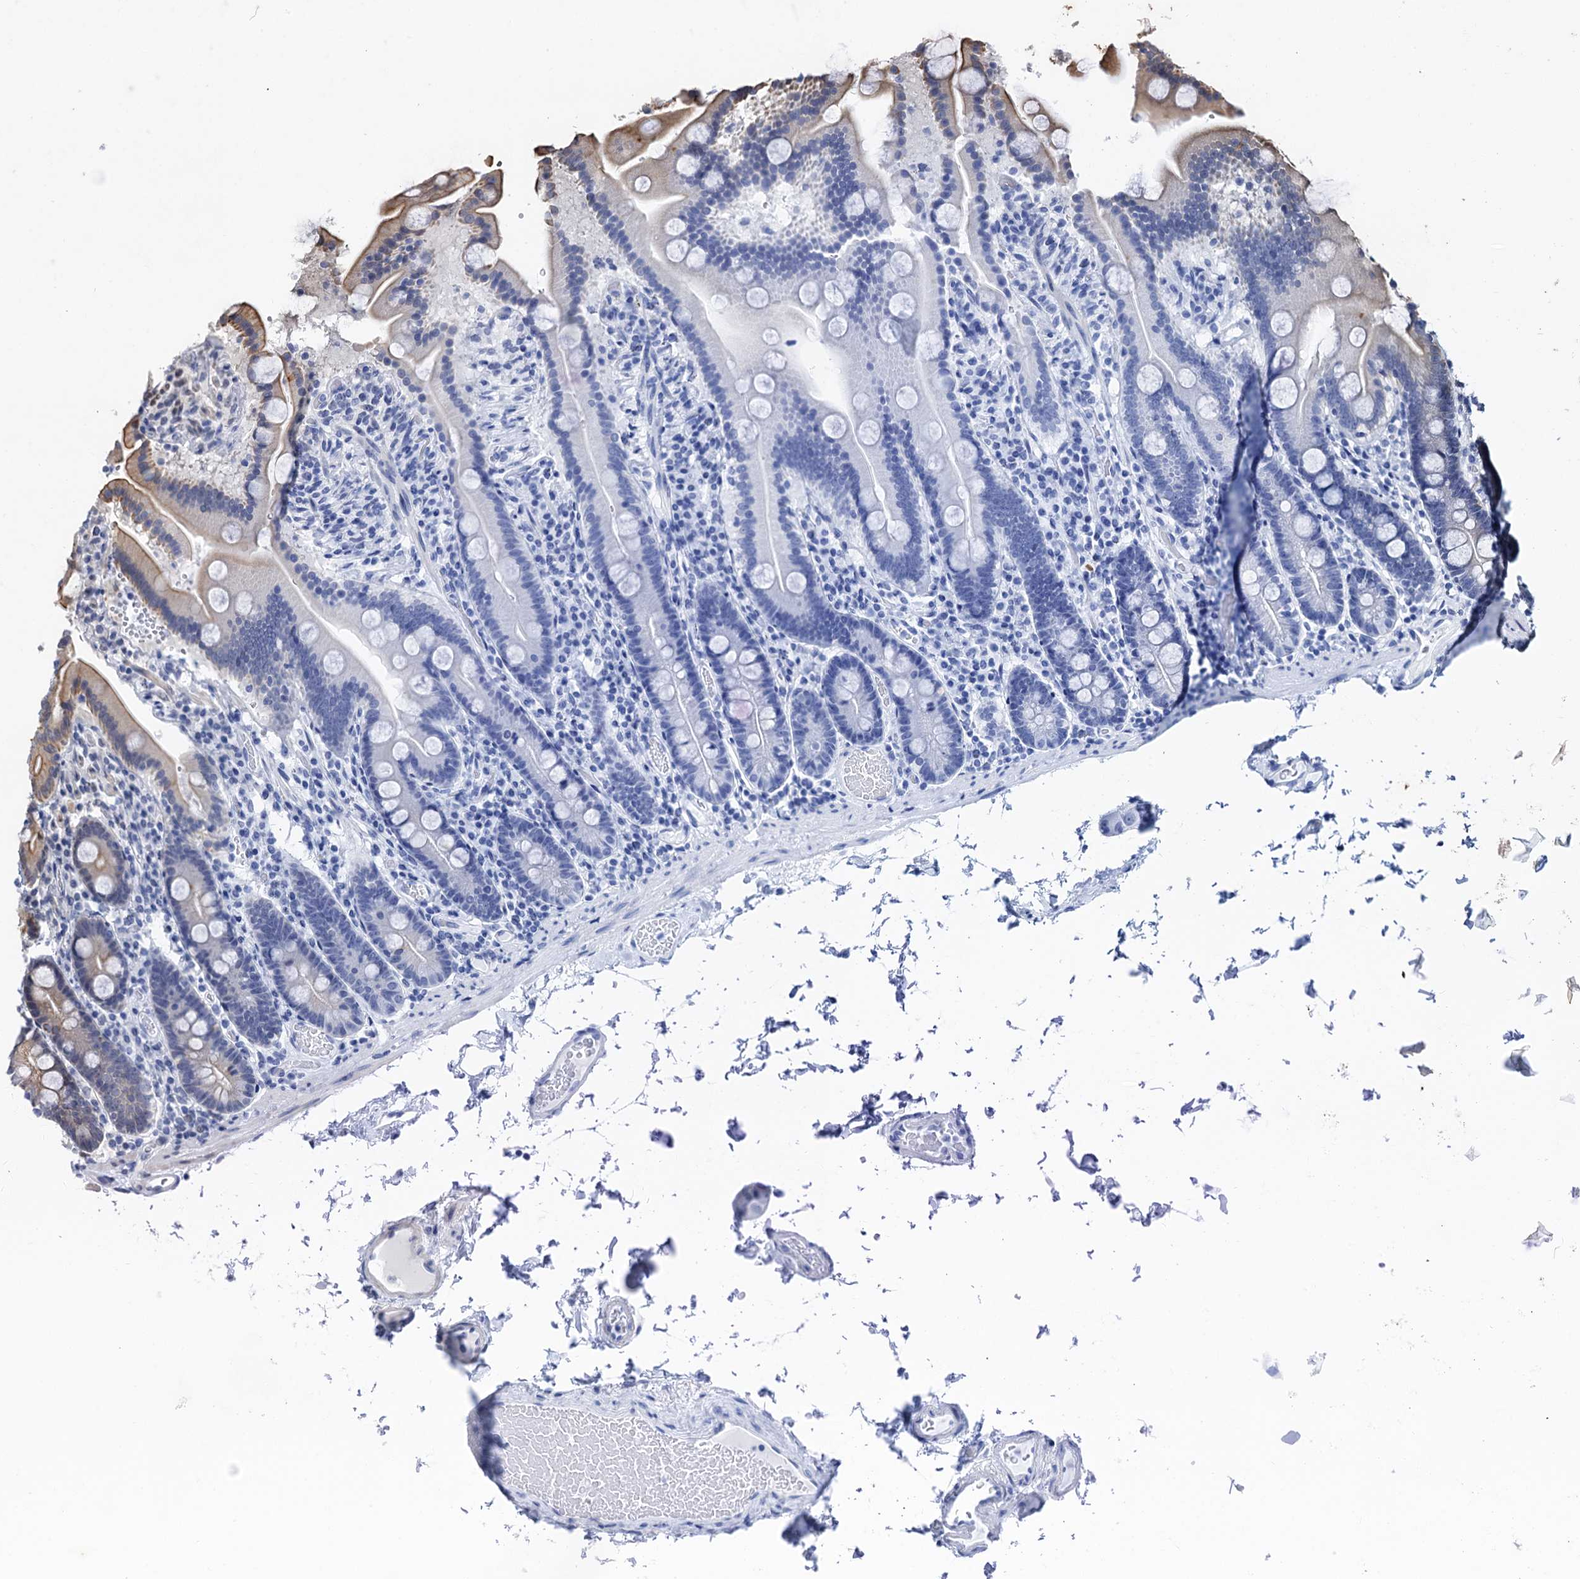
{"staining": {"intensity": "moderate", "quantity": "25%-75%", "location": "cytoplasmic/membranous"}, "tissue": "duodenum", "cell_type": "Glandular cells", "image_type": "normal", "snomed": [{"axis": "morphology", "description": "Normal tissue, NOS"}, {"axis": "topography", "description": "Duodenum"}], "caption": "A medium amount of moderate cytoplasmic/membranous staining is identified in approximately 25%-75% of glandular cells in unremarkable duodenum. Immunohistochemistry (ihc) stains the protein in brown and the nuclei are stained blue.", "gene": "TTC31", "patient": {"sex": "male", "age": 55}}